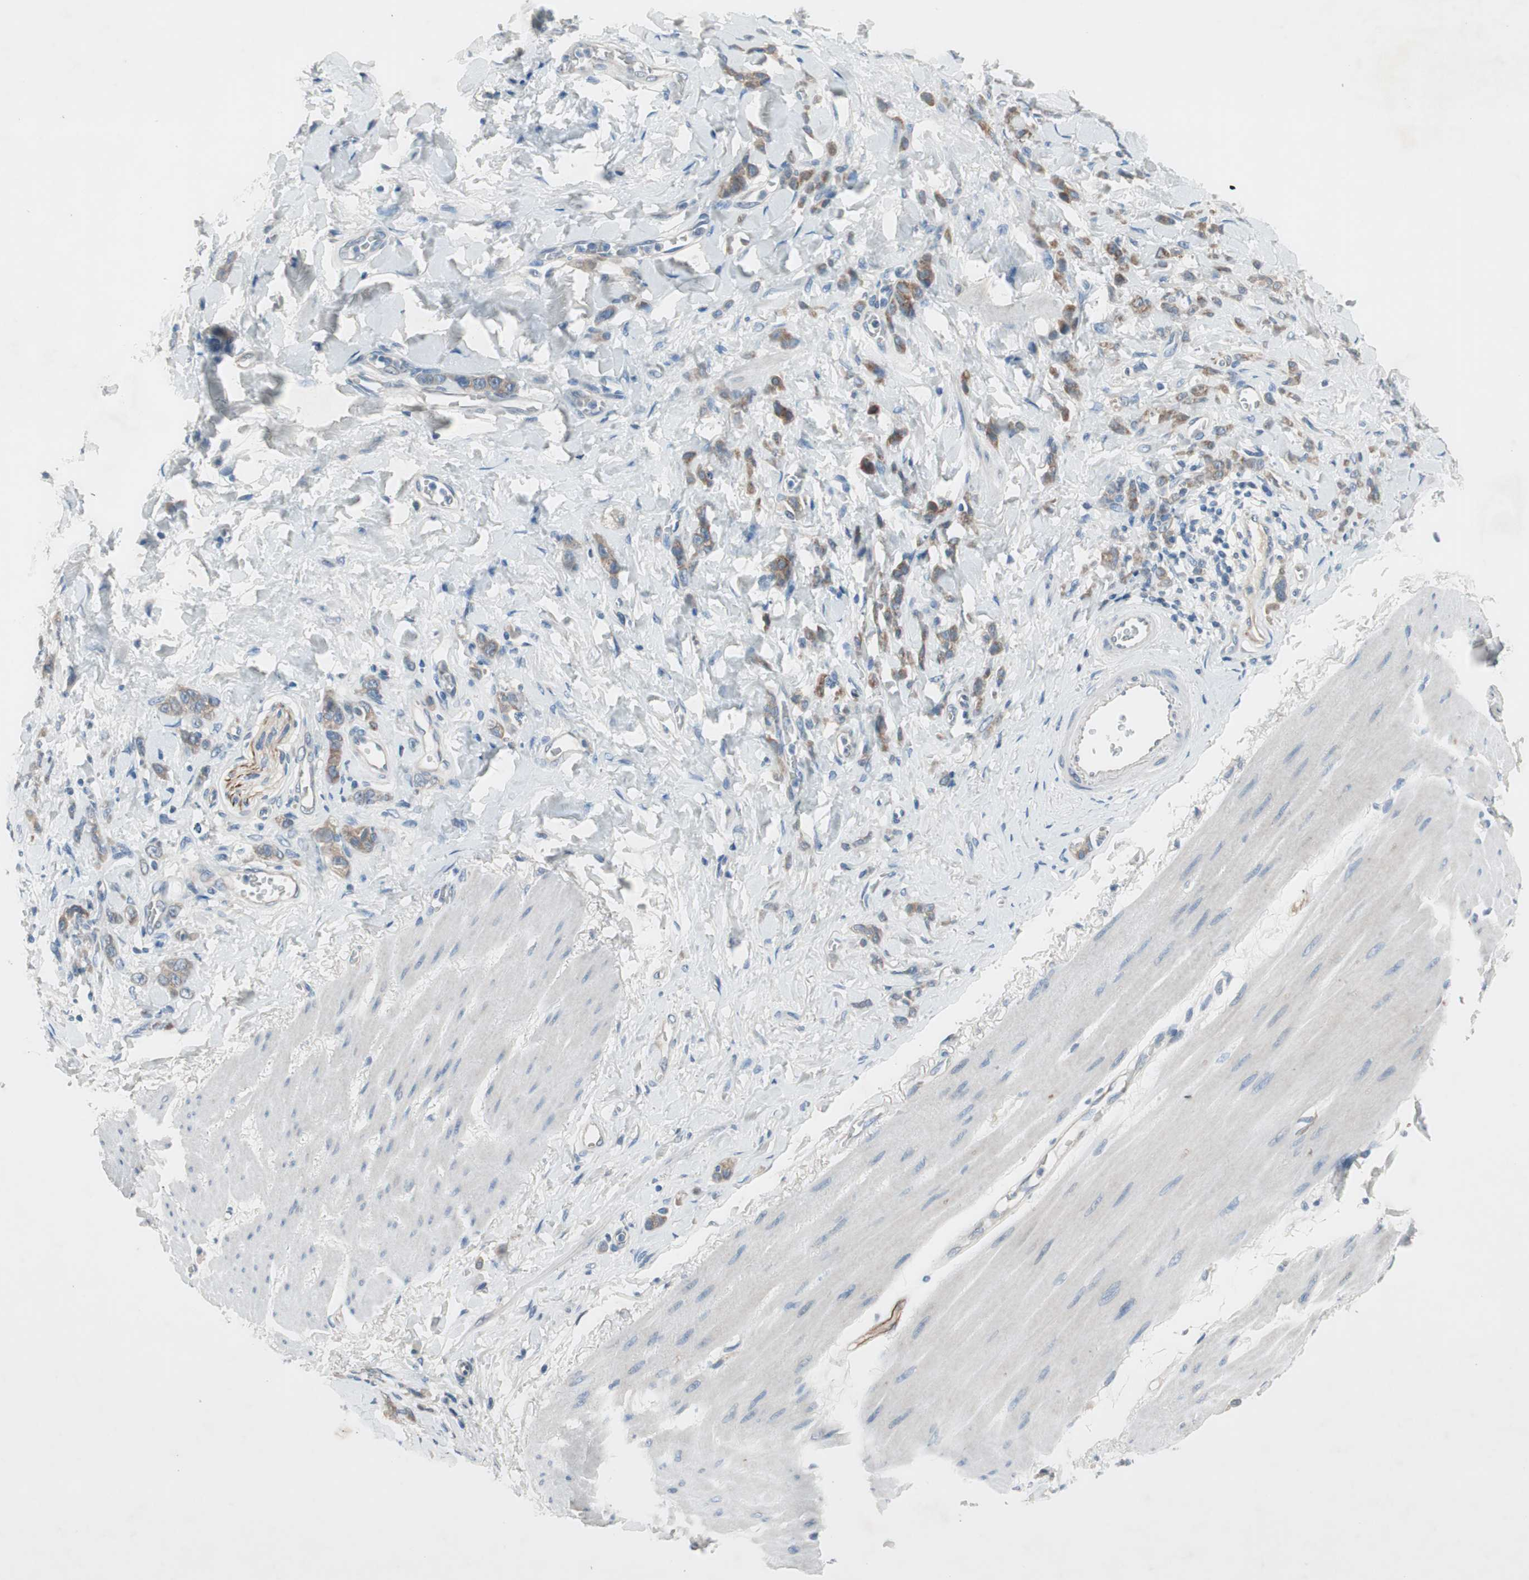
{"staining": {"intensity": "moderate", "quantity": ">75%", "location": "cytoplasmic/membranous"}, "tissue": "stomach cancer", "cell_type": "Tumor cells", "image_type": "cancer", "snomed": [{"axis": "morphology", "description": "Adenocarcinoma, NOS"}, {"axis": "topography", "description": "Stomach"}], "caption": "Human stomach adenocarcinoma stained with a brown dye reveals moderate cytoplasmic/membranous positive staining in about >75% of tumor cells.", "gene": "PRRG4", "patient": {"sex": "male", "age": 82}}